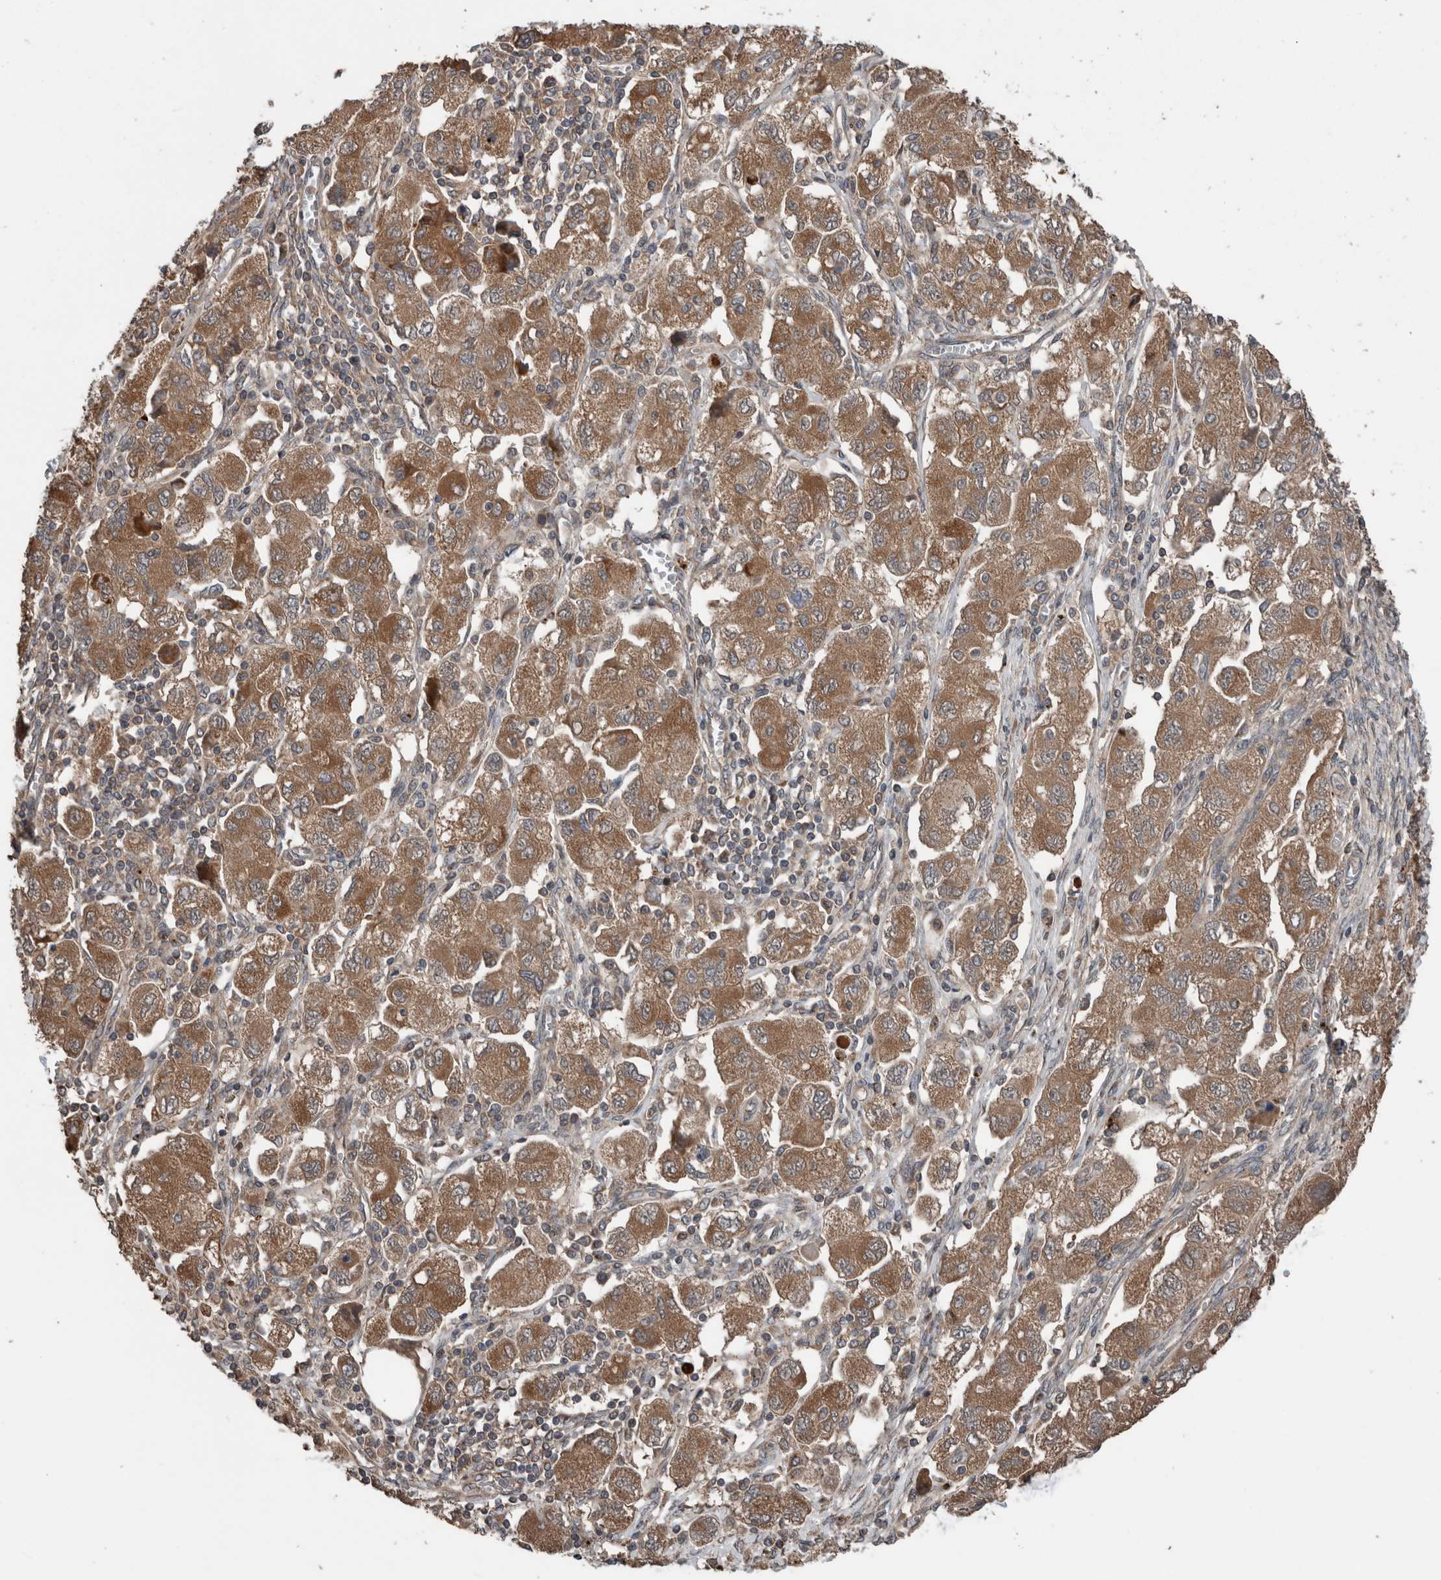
{"staining": {"intensity": "moderate", "quantity": ">75%", "location": "cytoplasmic/membranous"}, "tissue": "ovarian cancer", "cell_type": "Tumor cells", "image_type": "cancer", "snomed": [{"axis": "morphology", "description": "Carcinoma, NOS"}, {"axis": "morphology", "description": "Cystadenocarcinoma, serous, NOS"}, {"axis": "topography", "description": "Ovary"}], "caption": "This image demonstrates IHC staining of ovarian serous cystadenocarcinoma, with medium moderate cytoplasmic/membranous expression in about >75% of tumor cells.", "gene": "RIOK3", "patient": {"sex": "female", "age": 69}}